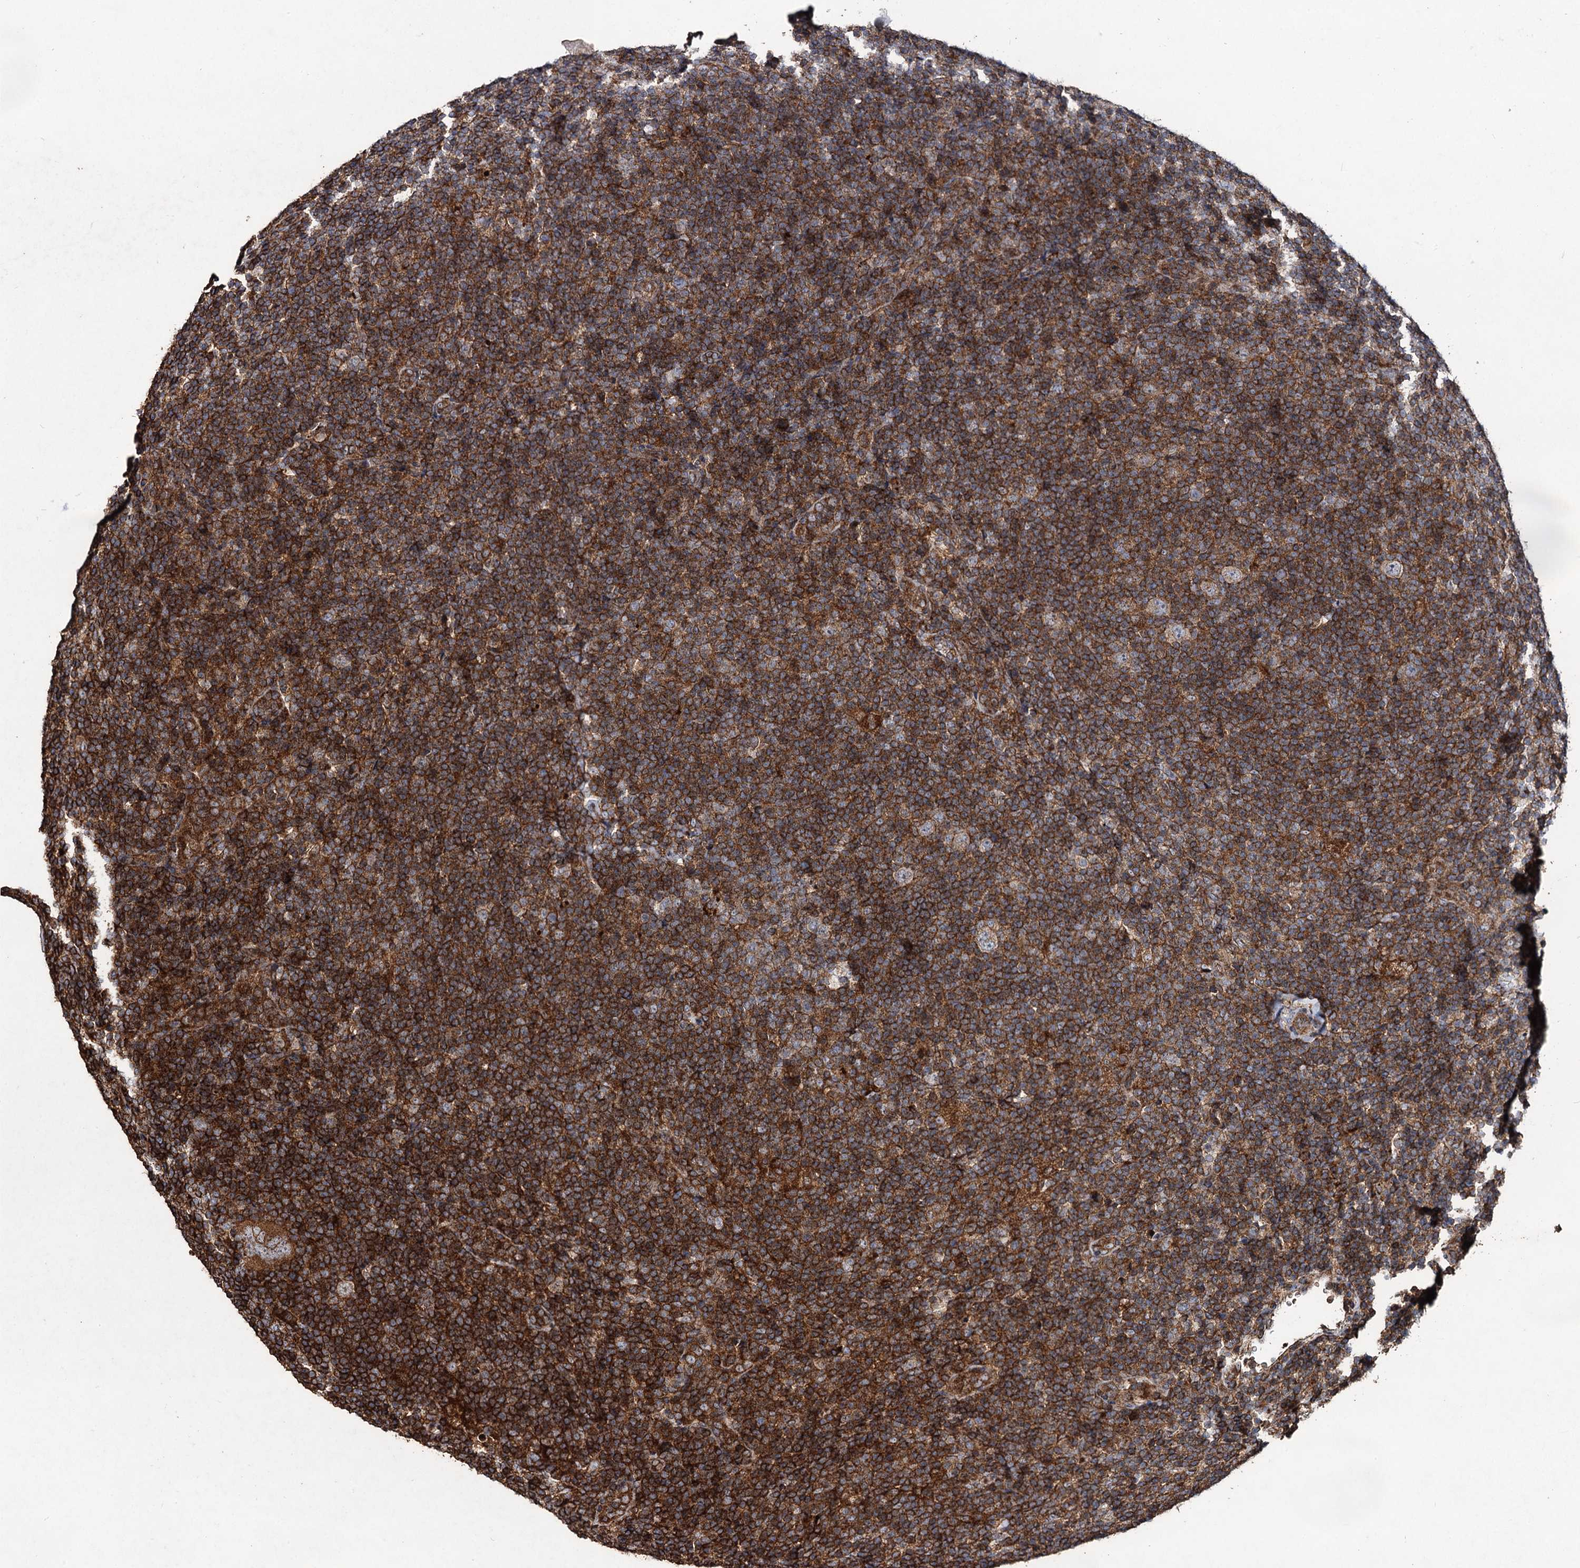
{"staining": {"intensity": "negative", "quantity": "none", "location": "none"}, "tissue": "lymphoma", "cell_type": "Tumor cells", "image_type": "cancer", "snomed": [{"axis": "morphology", "description": "Hodgkin's disease, NOS"}, {"axis": "topography", "description": "Lymph node"}], "caption": "Lymphoma stained for a protein using immunohistochemistry (IHC) displays no staining tumor cells.", "gene": "NOTCH2NLA", "patient": {"sex": "female", "age": 57}}